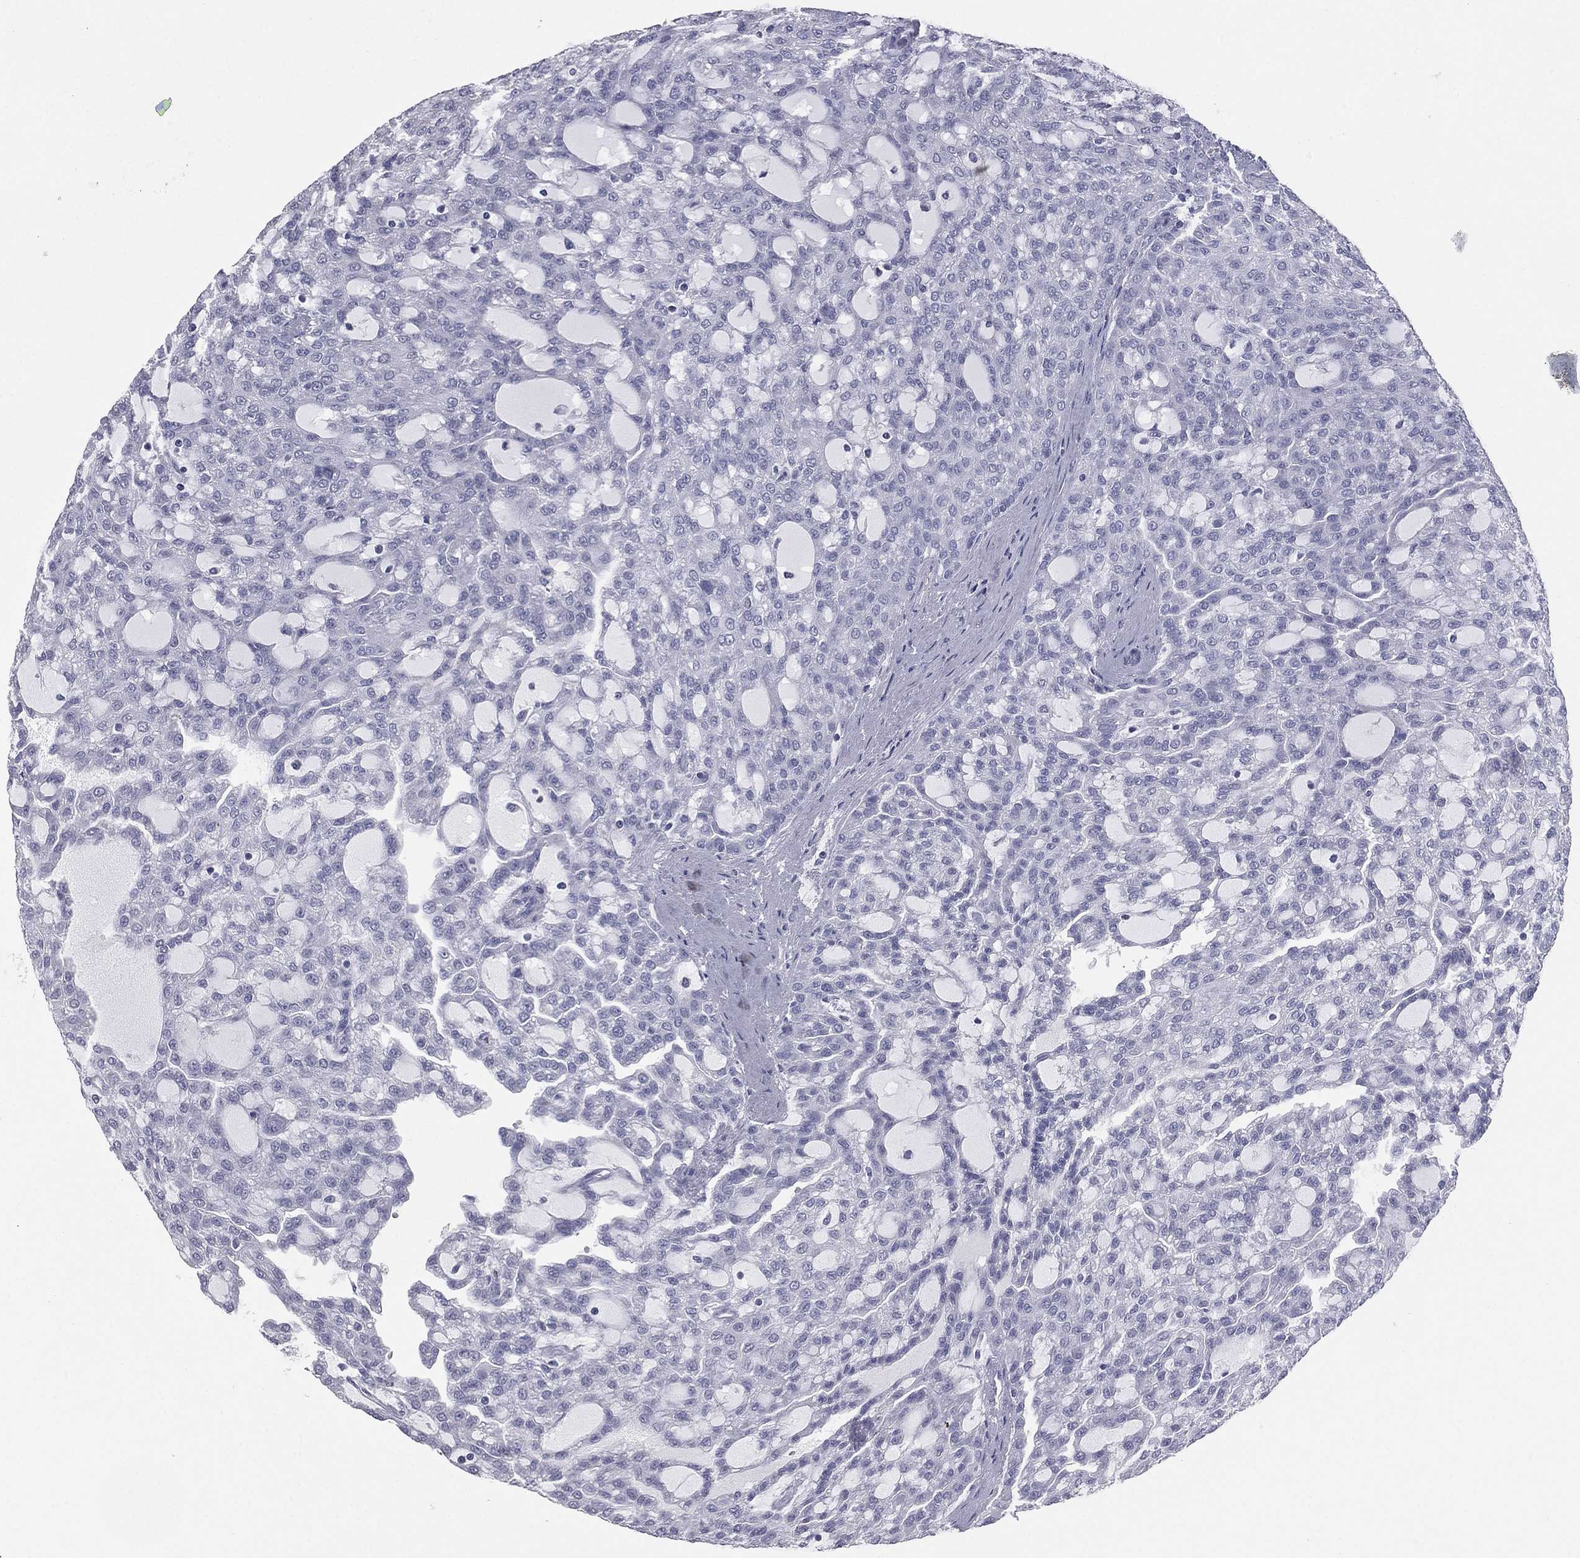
{"staining": {"intensity": "negative", "quantity": "none", "location": "none"}, "tissue": "renal cancer", "cell_type": "Tumor cells", "image_type": "cancer", "snomed": [{"axis": "morphology", "description": "Adenocarcinoma, NOS"}, {"axis": "topography", "description": "Kidney"}], "caption": "A micrograph of renal adenocarcinoma stained for a protein reveals no brown staining in tumor cells.", "gene": "ESX1", "patient": {"sex": "male", "age": 63}}